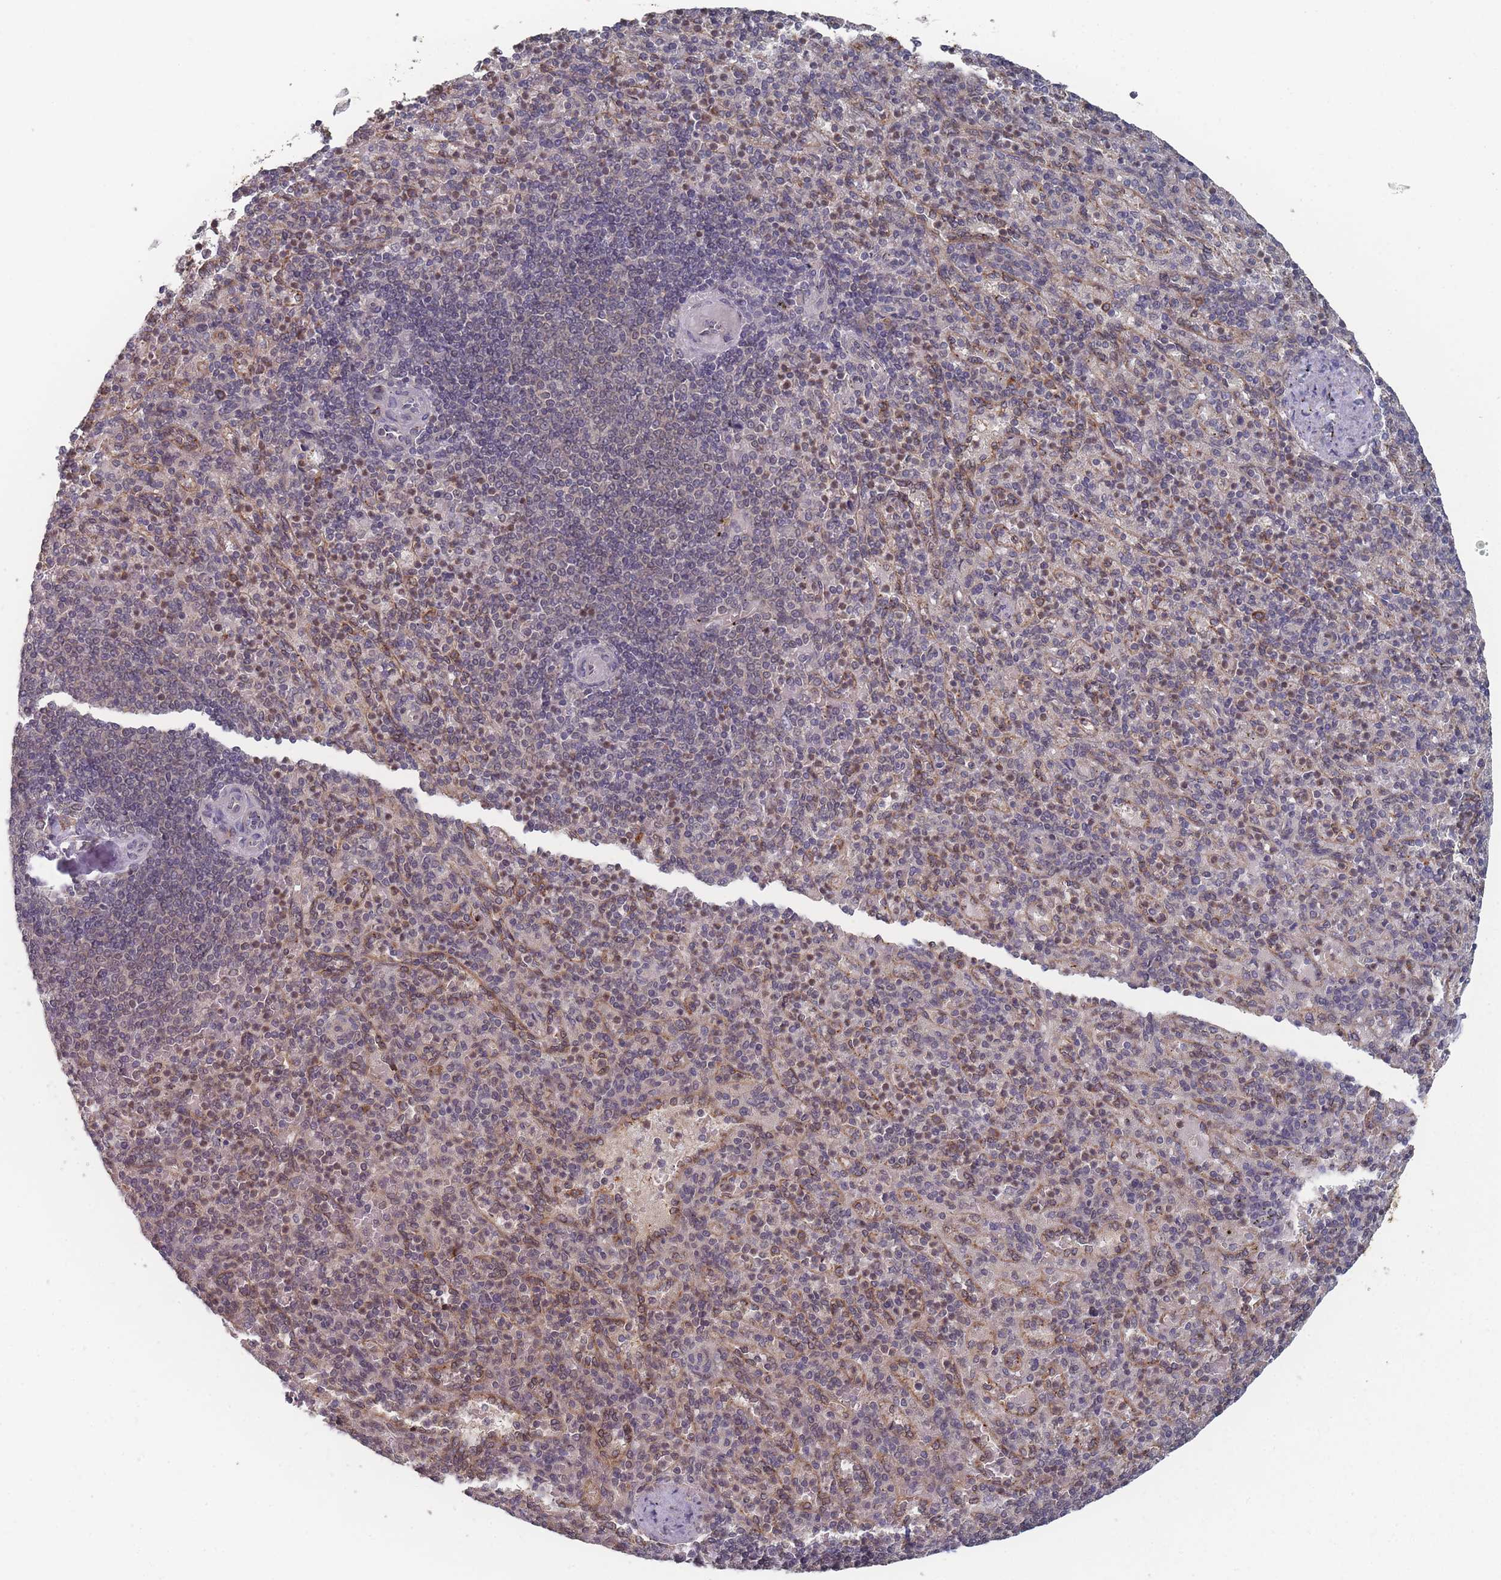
{"staining": {"intensity": "weak", "quantity": "<25%", "location": "nuclear"}, "tissue": "spleen", "cell_type": "Cells in red pulp", "image_type": "normal", "snomed": [{"axis": "morphology", "description": "Normal tissue, NOS"}, {"axis": "topography", "description": "Spleen"}], "caption": "A micrograph of human spleen is negative for staining in cells in red pulp. (Stains: DAB (3,3'-diaminobenzidine) immunohistochemistry (IHC) with hematoxylin counter stain, Microscopy: brightfield microscopy at high magnification).", "gene": "TBC1D25", "patient": {"sex": "female", "age": 74}}